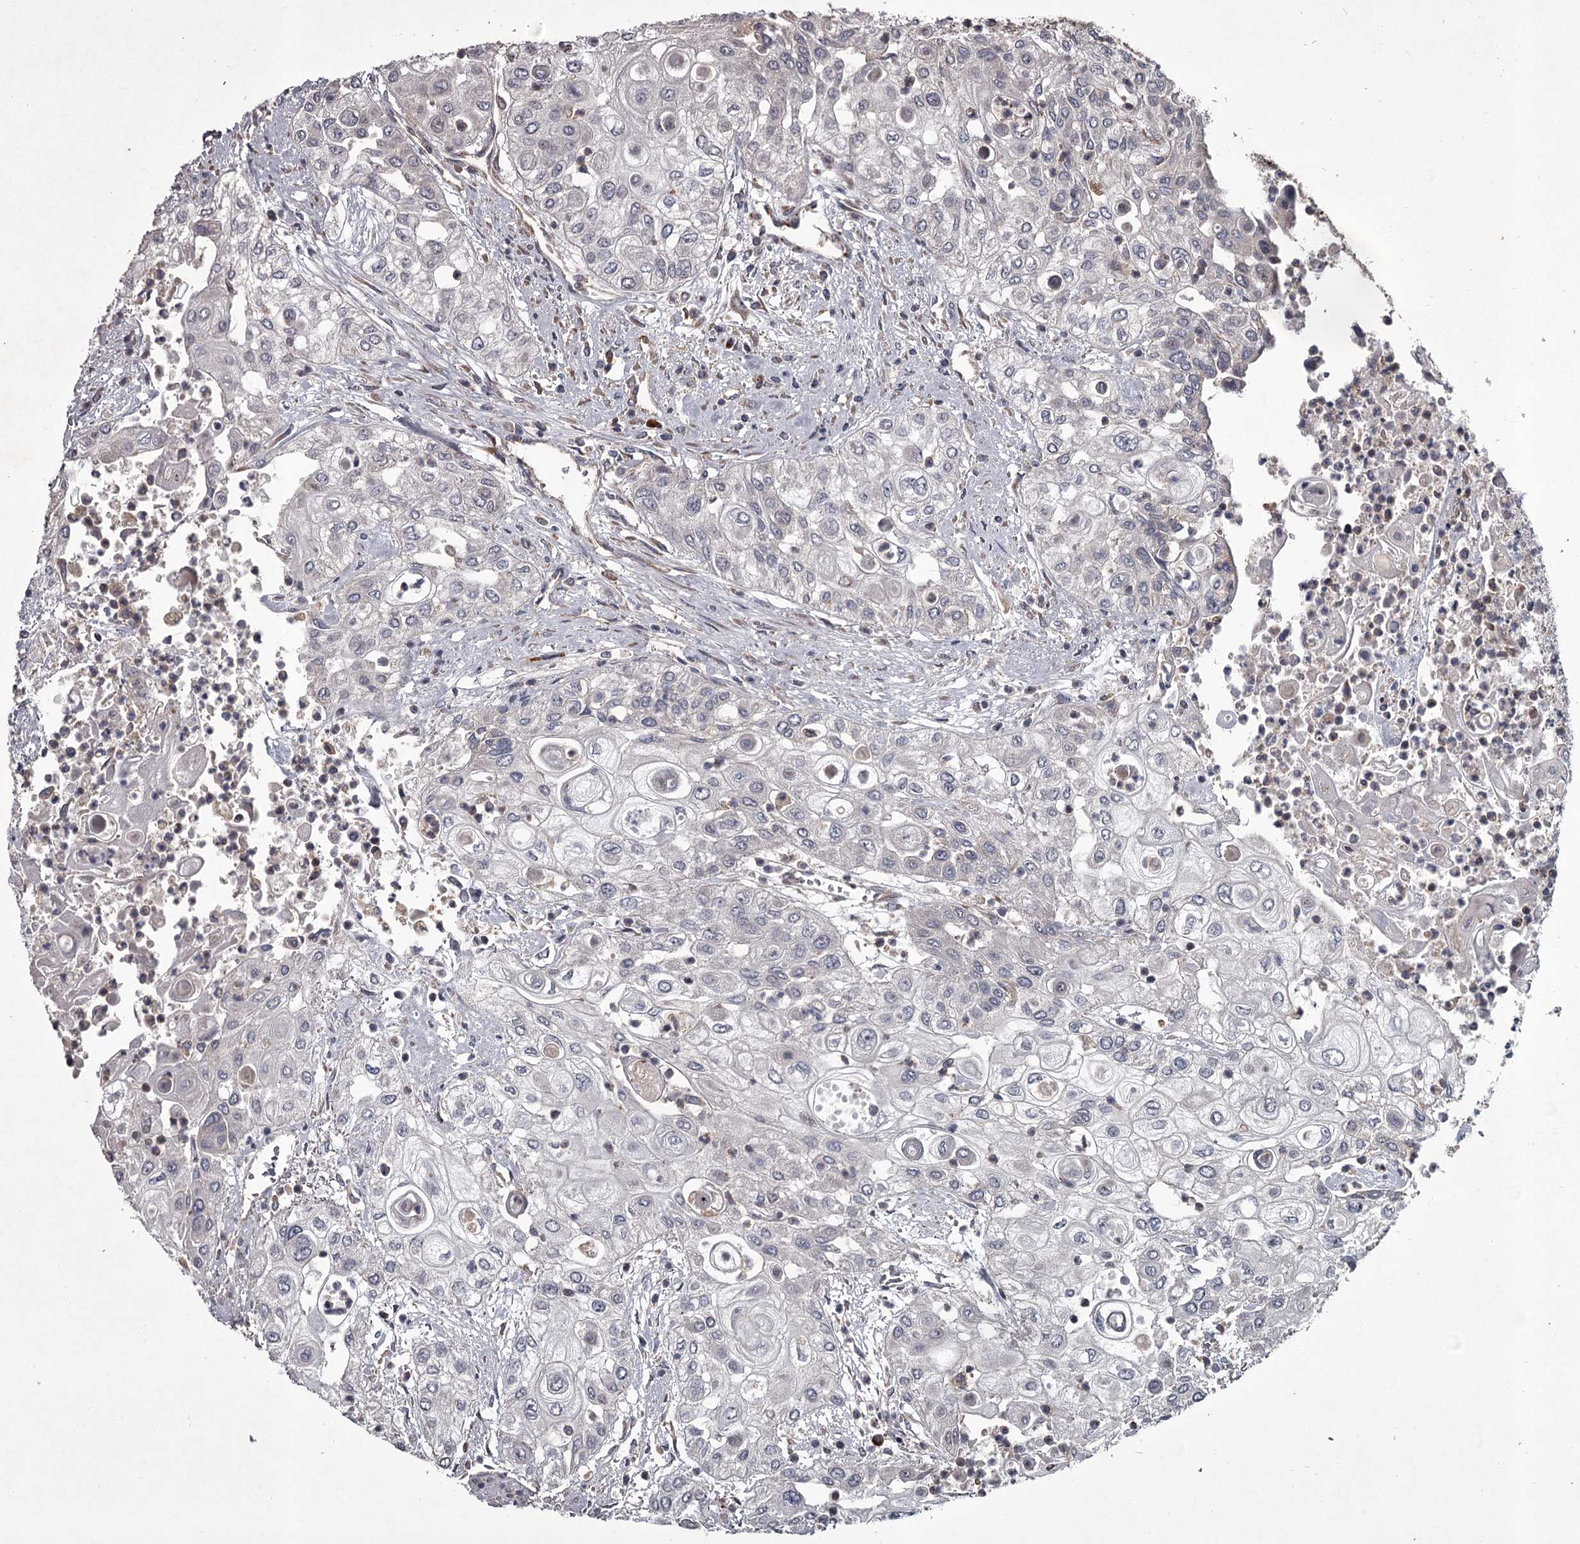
{"staining": {"intensity": "negative", "quantity": "none", "location": "none"}, "tissue": "urothelial cancer", "cell_type": "Tumor cells", "image_type": "cancer", "snomed": [{"axis": "morphology", "description": "Urothelial carcinoma, High grade"}, {"axis": "topography", "description": "Urinary bladder"}], "caption": "A high-resolution micrograph shows immunohistochemistry (IHC) staining of urothelial cancer, which shows no significant expression in tumor cells.", "gene": "UNC93B1", "patient": {"sex": "female", "age": 79}}